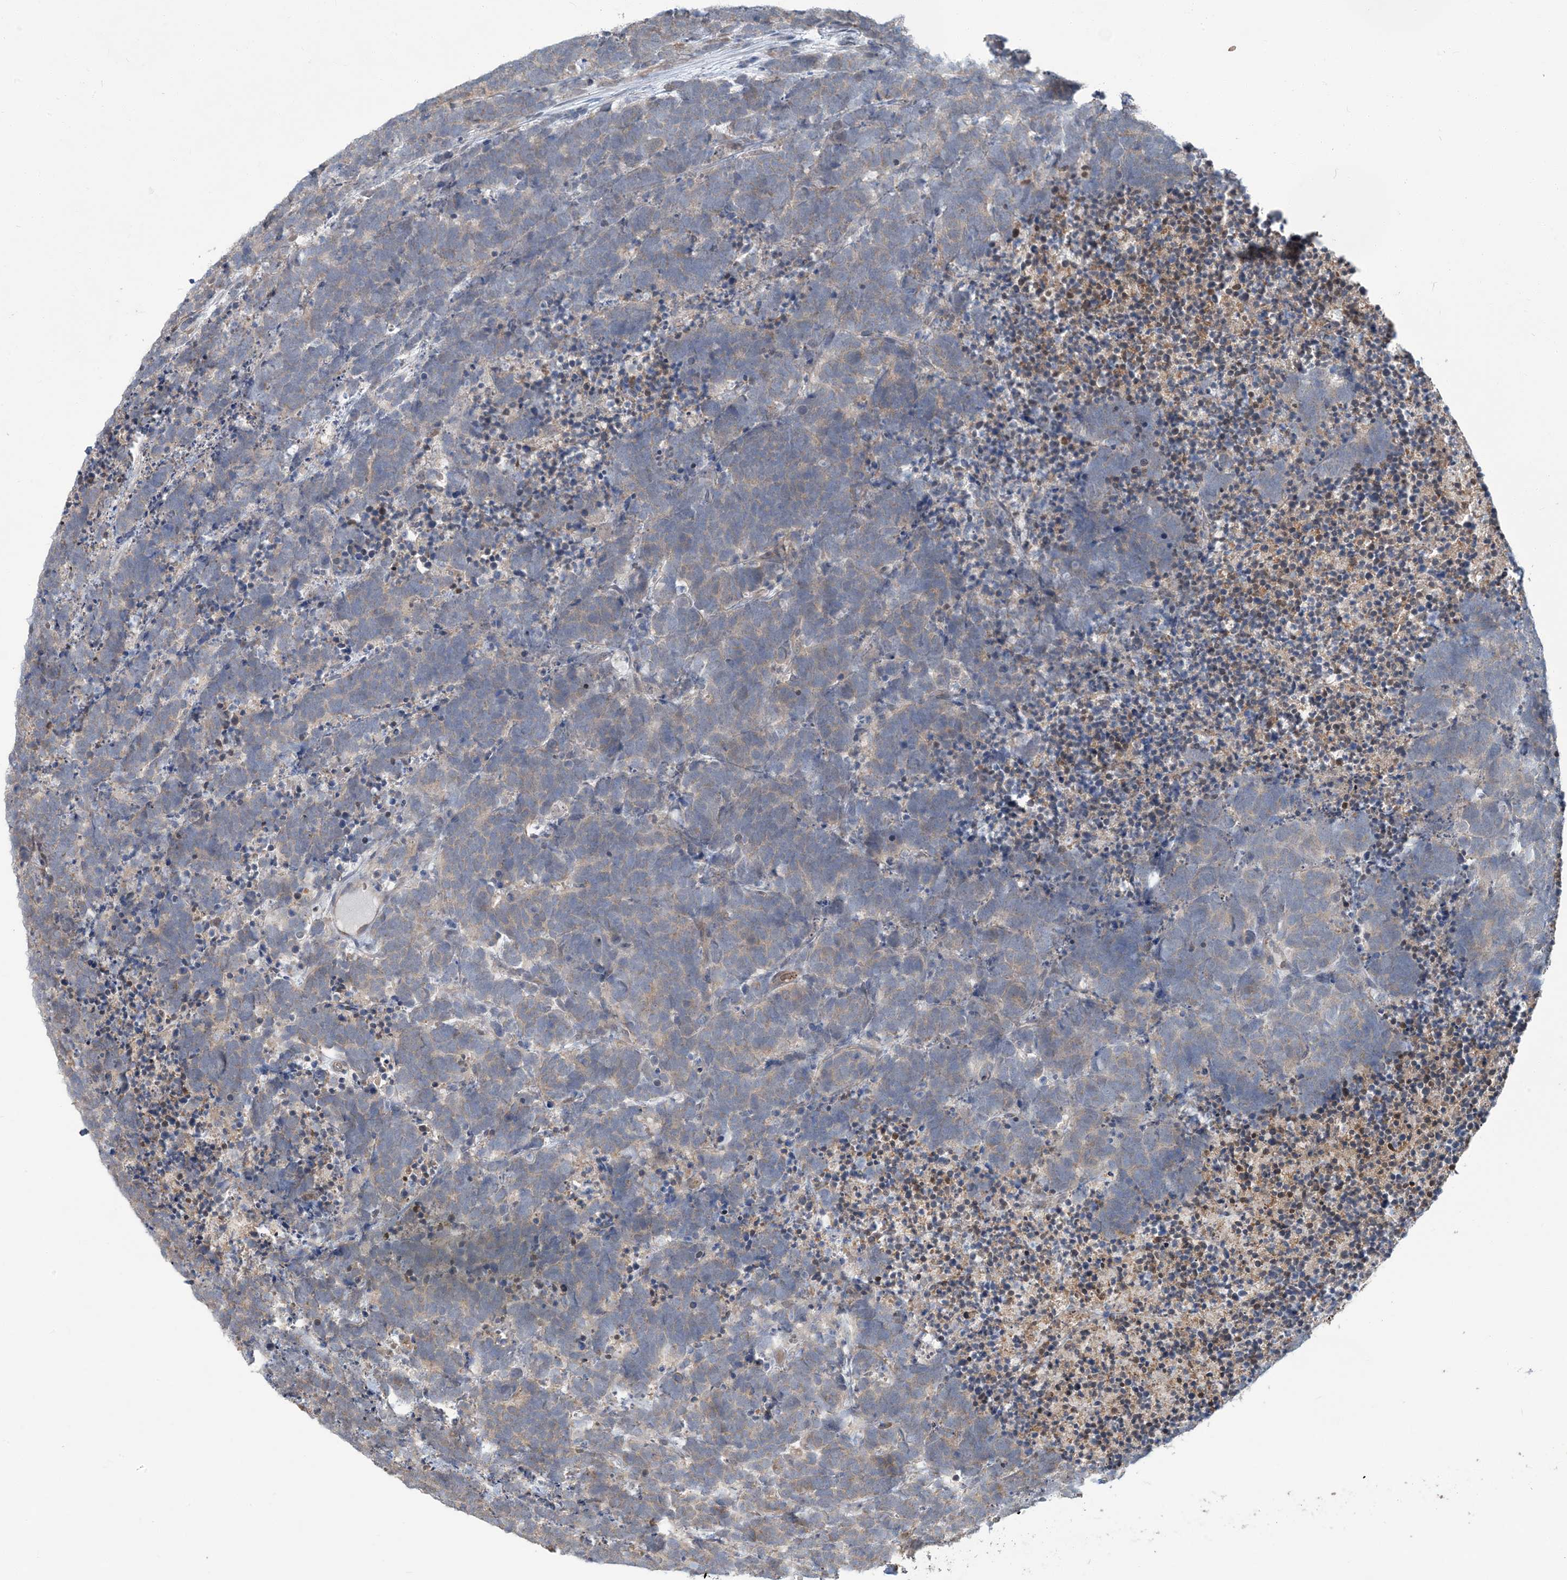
{"staining": {"intensity": "weak", "quantity": "25%-75%", "location": "cytoplasmic/membranous"}, "tissue": "carcinoid", "cell_type": "Tumor cells", "image_type": "cancer", "snomed": [{"axis": "morphology", "description": "Carcinoma, NOS"}, {"axis": "morphology", "description": "Carcinoid, malignant, NOS"}, {"axis": "topography", "description": "Urinary bladder"}], "caption": "The micrograph displays immunohistochemical staining of carcinoma. There is weak cytoplasmic/membranous staining is appreciated in approximately 25%-75% of tumor cells.", "gene": "ERI2", "patient": {"sex": "male", "age": 57}}